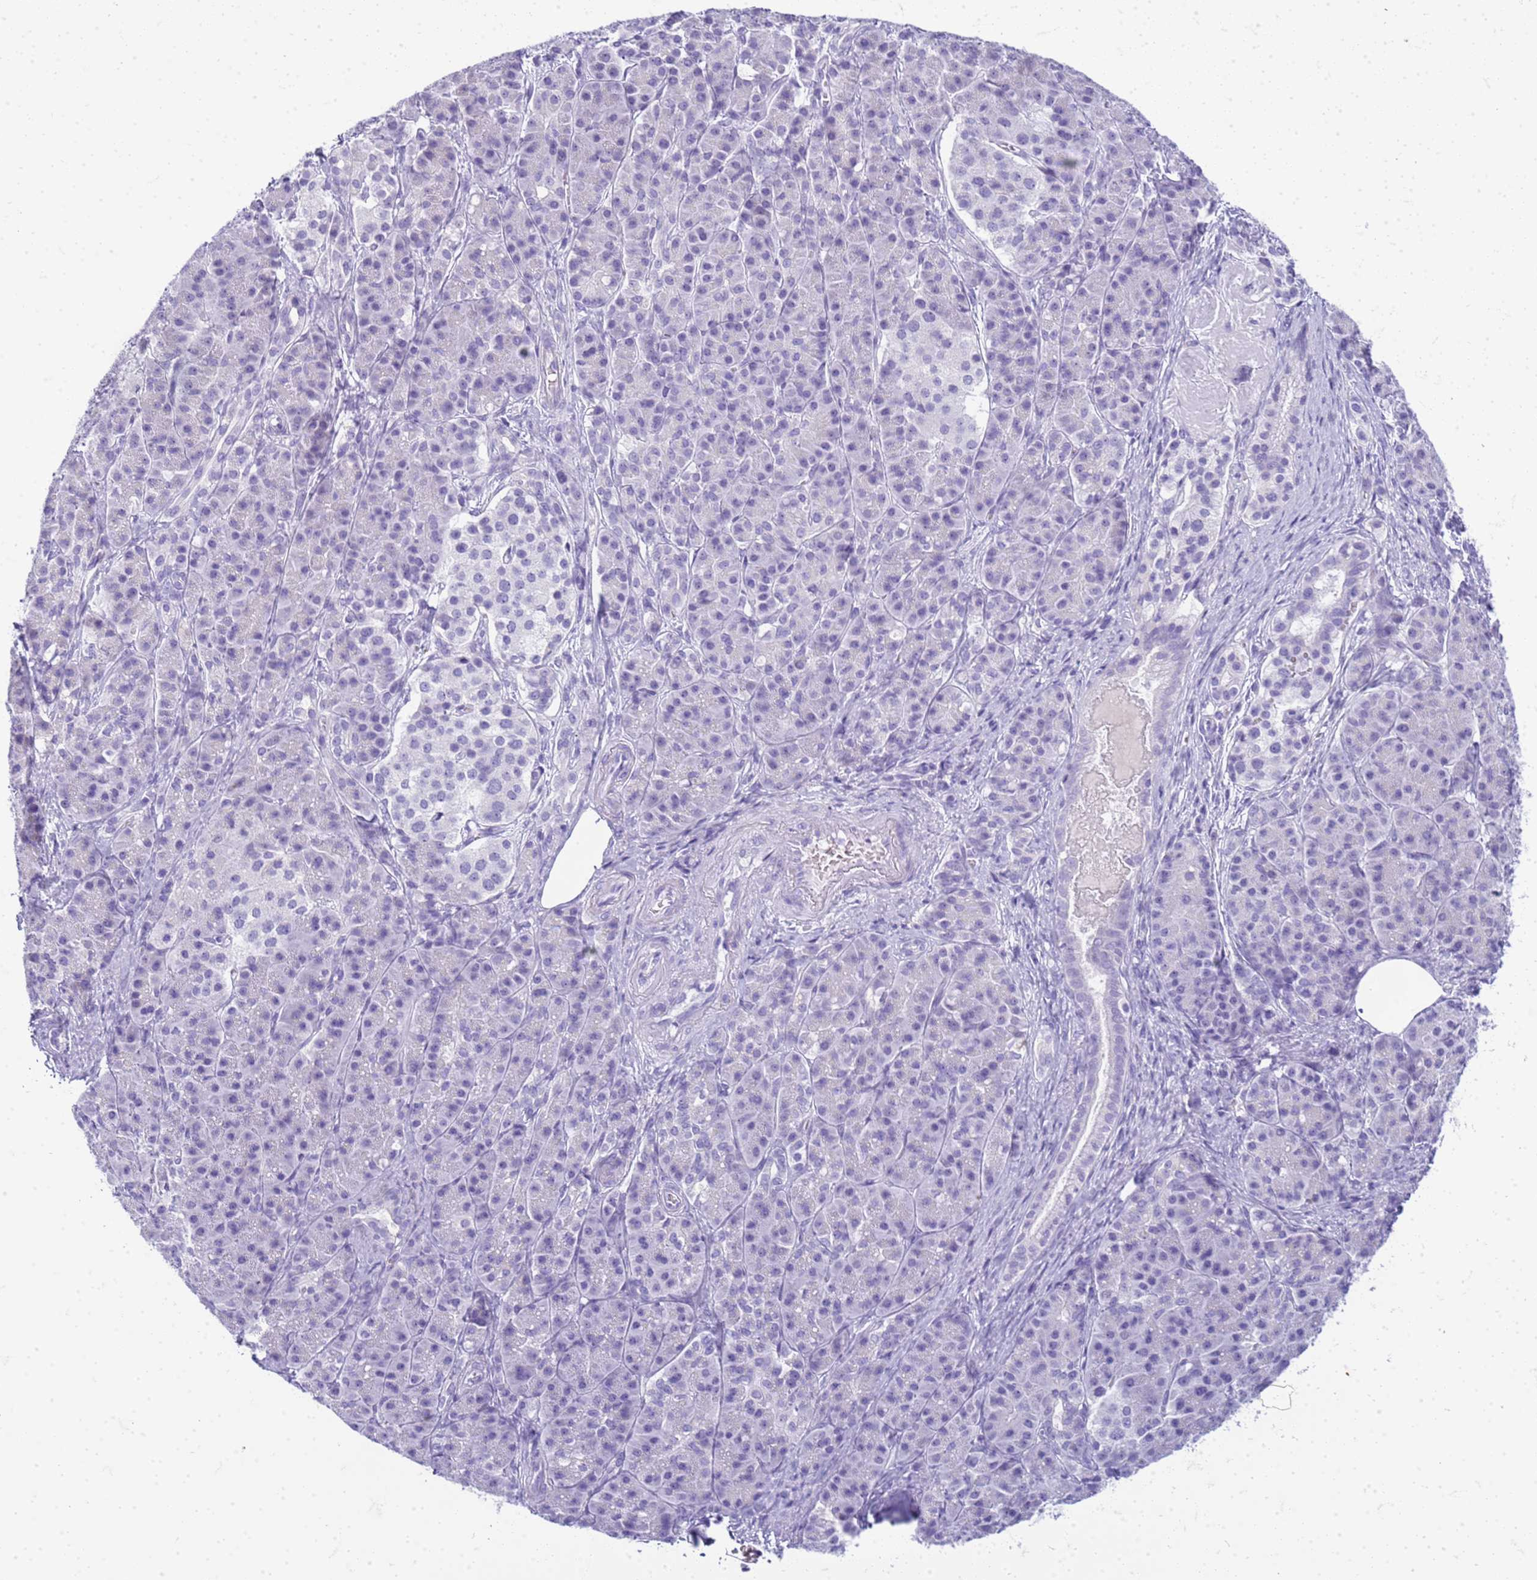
{"staining": {"intensity": "negative", "quantity": "none", "location": "none"}, "tissue": "pancreatic cancer", "cell_type": "Tumor cells", "image_type": "cancer", "snomed": [{"axis": "morphology", "description": "Adenocarcinoma, NOS"}, {"axis": "topography", "description": "Pancreas"}], "caption": "Tumor cells are negative for brown protein staining in pancreatic cancer (adenocarcinoma). (DAB immunohistochemistry with hematoxylin counter stain).", "gene": "CFAP100", "patient": {"sex": "male", "age": 57}}